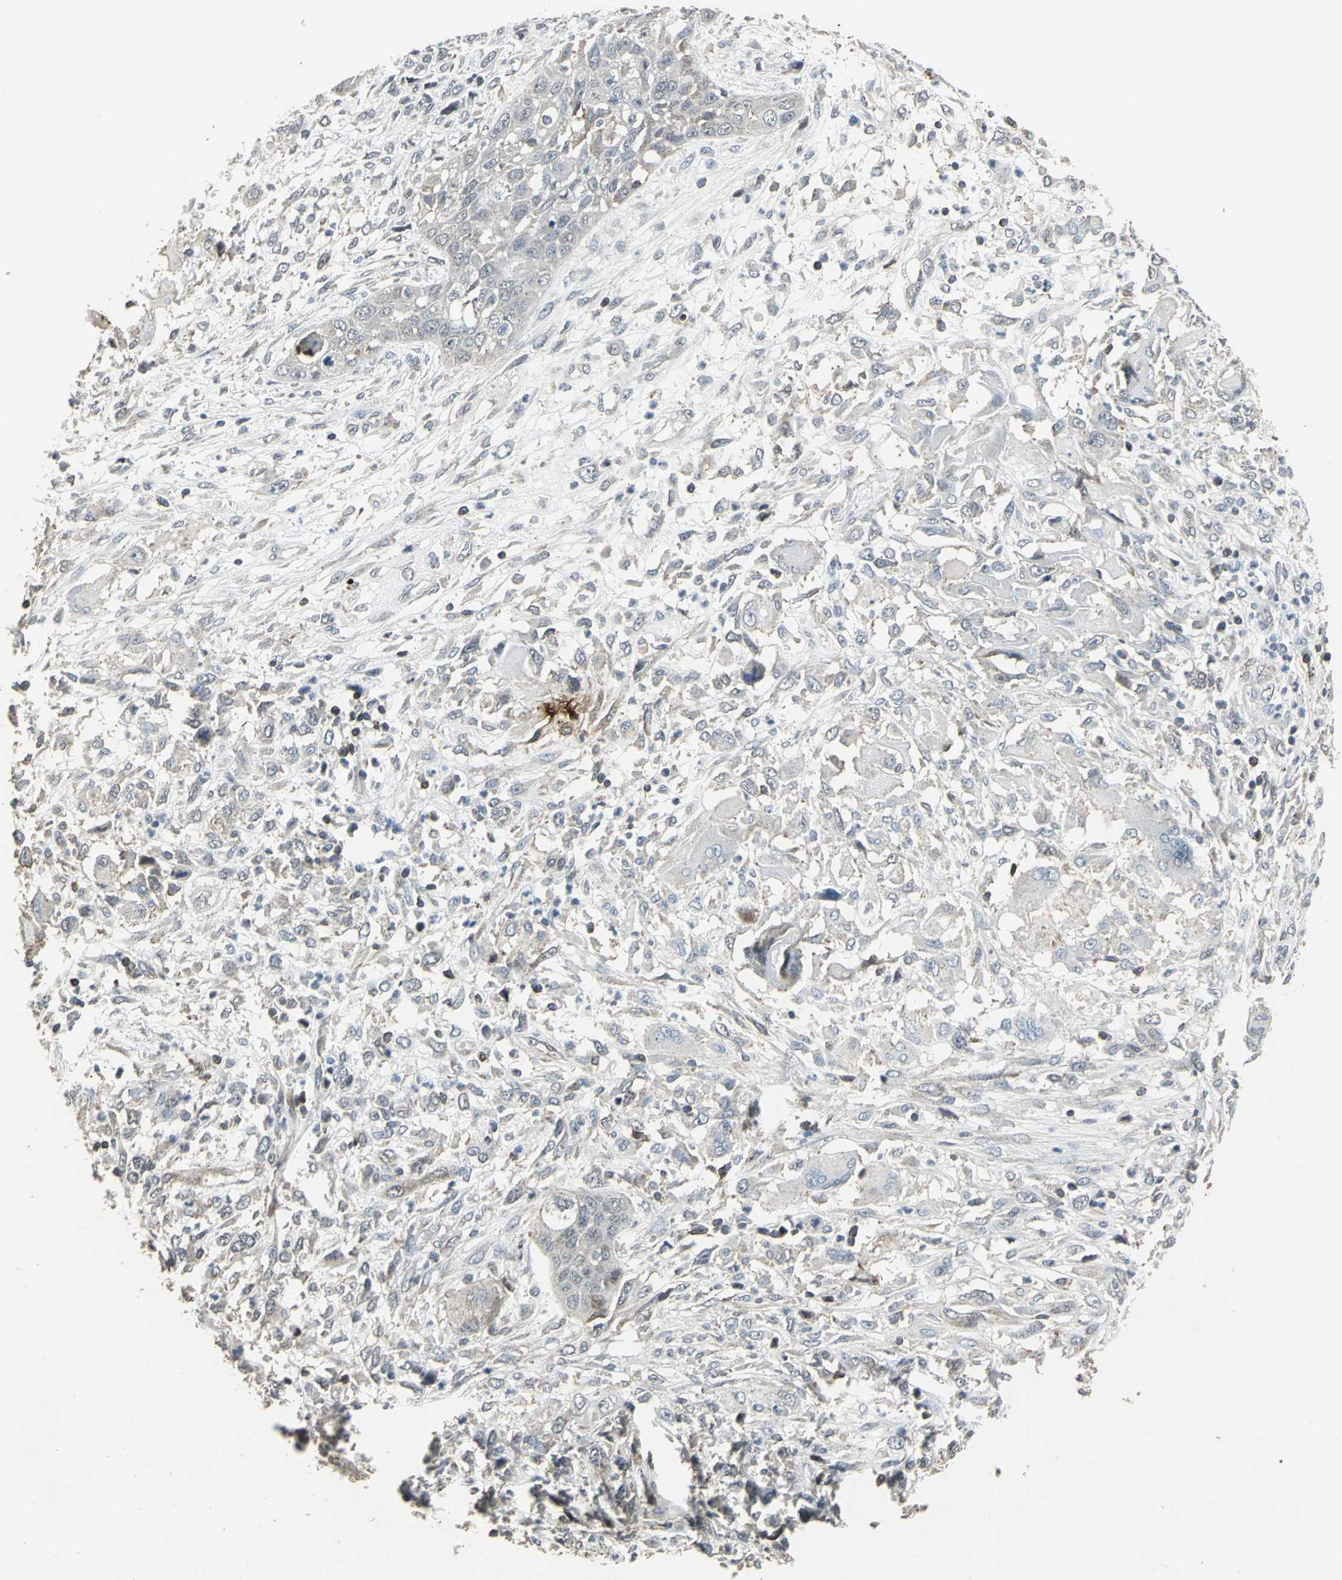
{"staining": {"intensity": "weak", "quantity": "25%-75%", "location": "cytoplasmic/membranous"}, "tissue": "head and neck cancer", "cell_type": "Tumor cells", "image_type": "cancer", "snomed": [{"axis": "morphology", "description": "Neoplasm, malignant, NOS"}, {"axis": "topography", "description": "Salivary gland"}, {"axis": "topography", "description": "Head-Neck"}], "caption": "IHC photomicrograph of human head and neck cancer stained for a protein (brown), which reveals low levels of weak cytoplasmic/membranous expression in about 25%-75% of tumor cells.", "gene": "DNAJB4", "patient": {"sex": "male", "age": 43}}